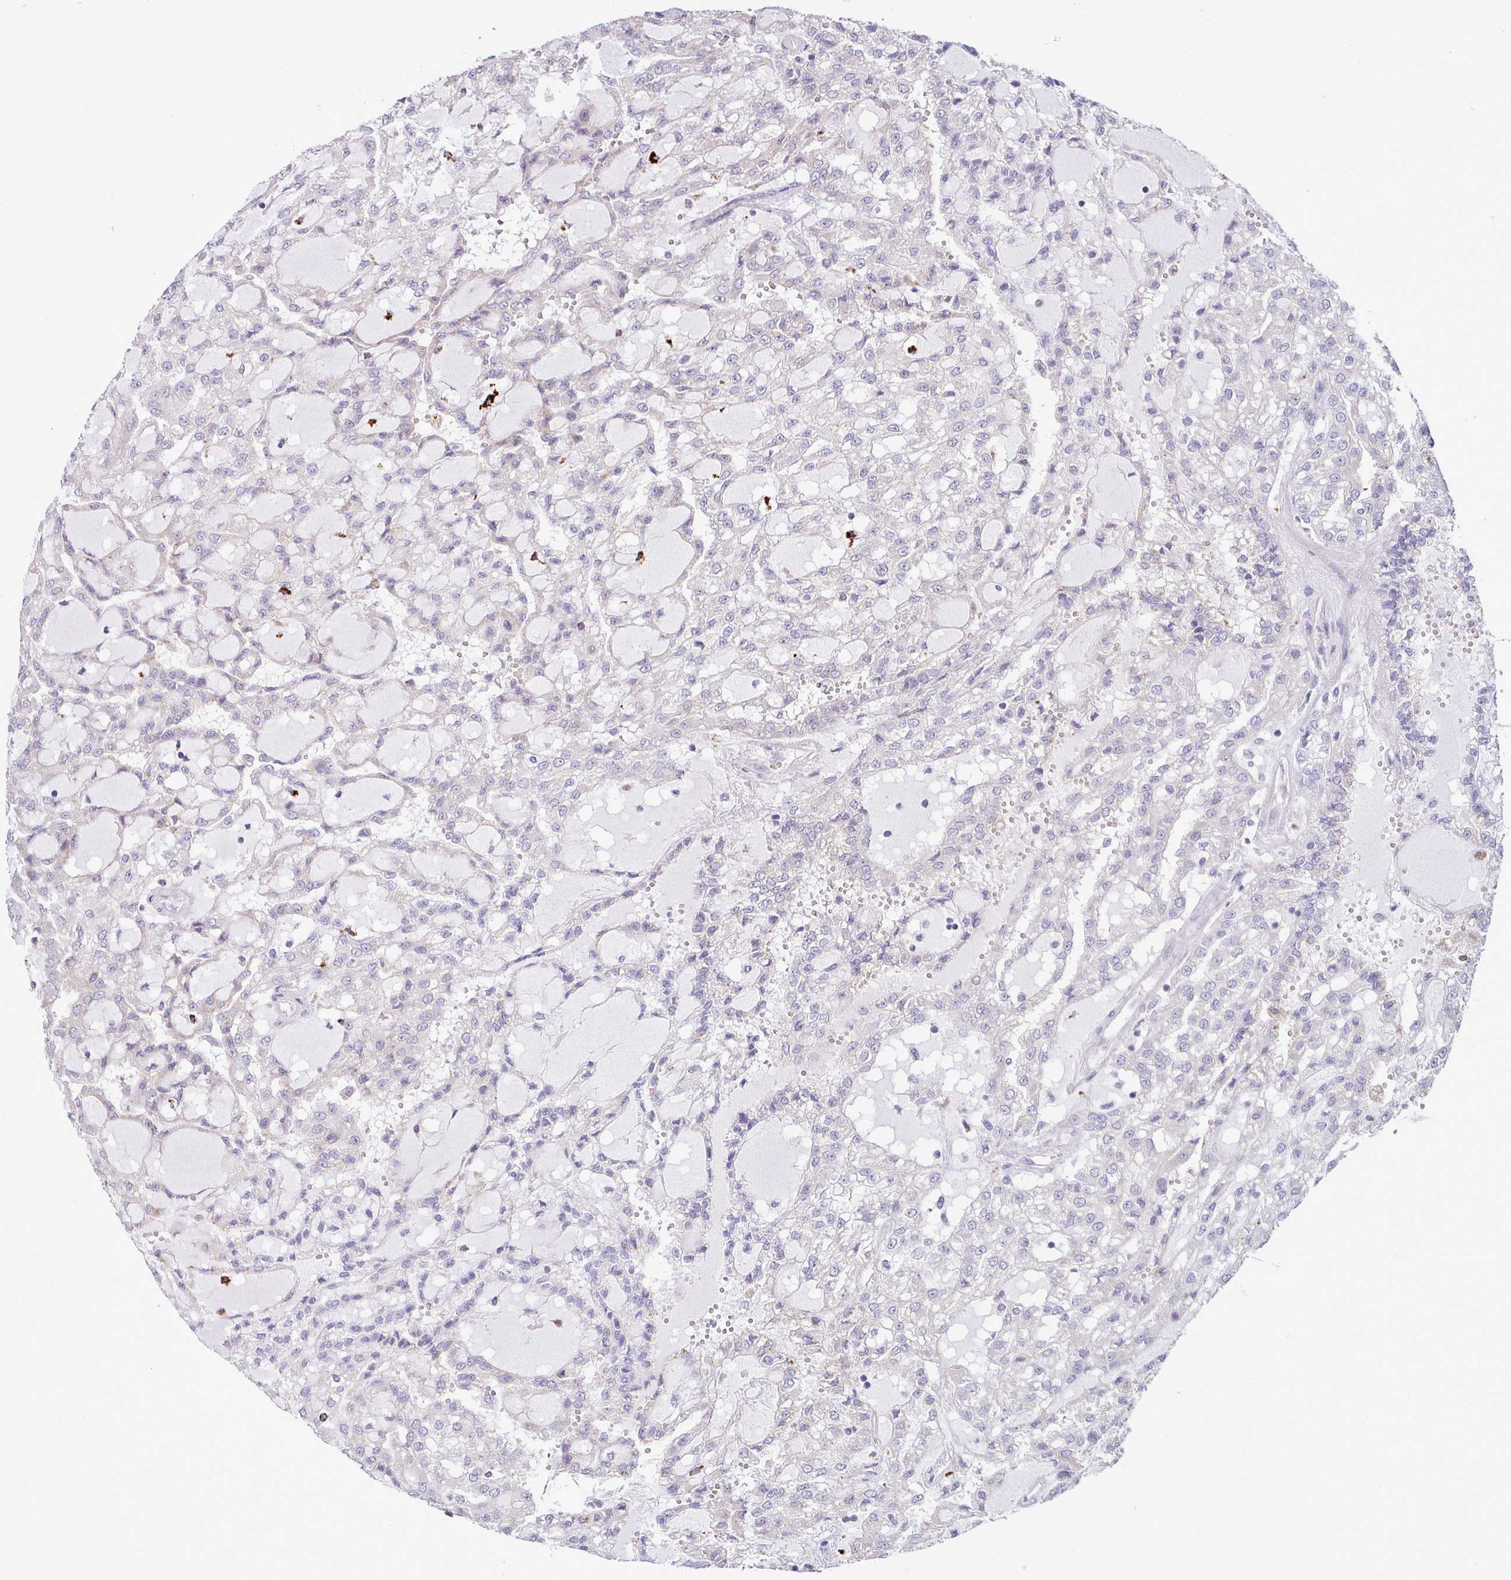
{"staining": {"intensity": "negative", "quantity": "none", "location": "none"}, "tissue": "renal cancer", "cell_type": "Tumor cells", "image_type": "cancer", "snomed": [{"axis": "morphology", "description": "Adenocarcinoma, NOS"}, {"axis": "topography", "description": "Kidney"}], "caption": "IHC of human renal cancer displays no staining in tumor cells.", "gene": "ACAP3", "patient": {"sex": "male", "age": 63}}